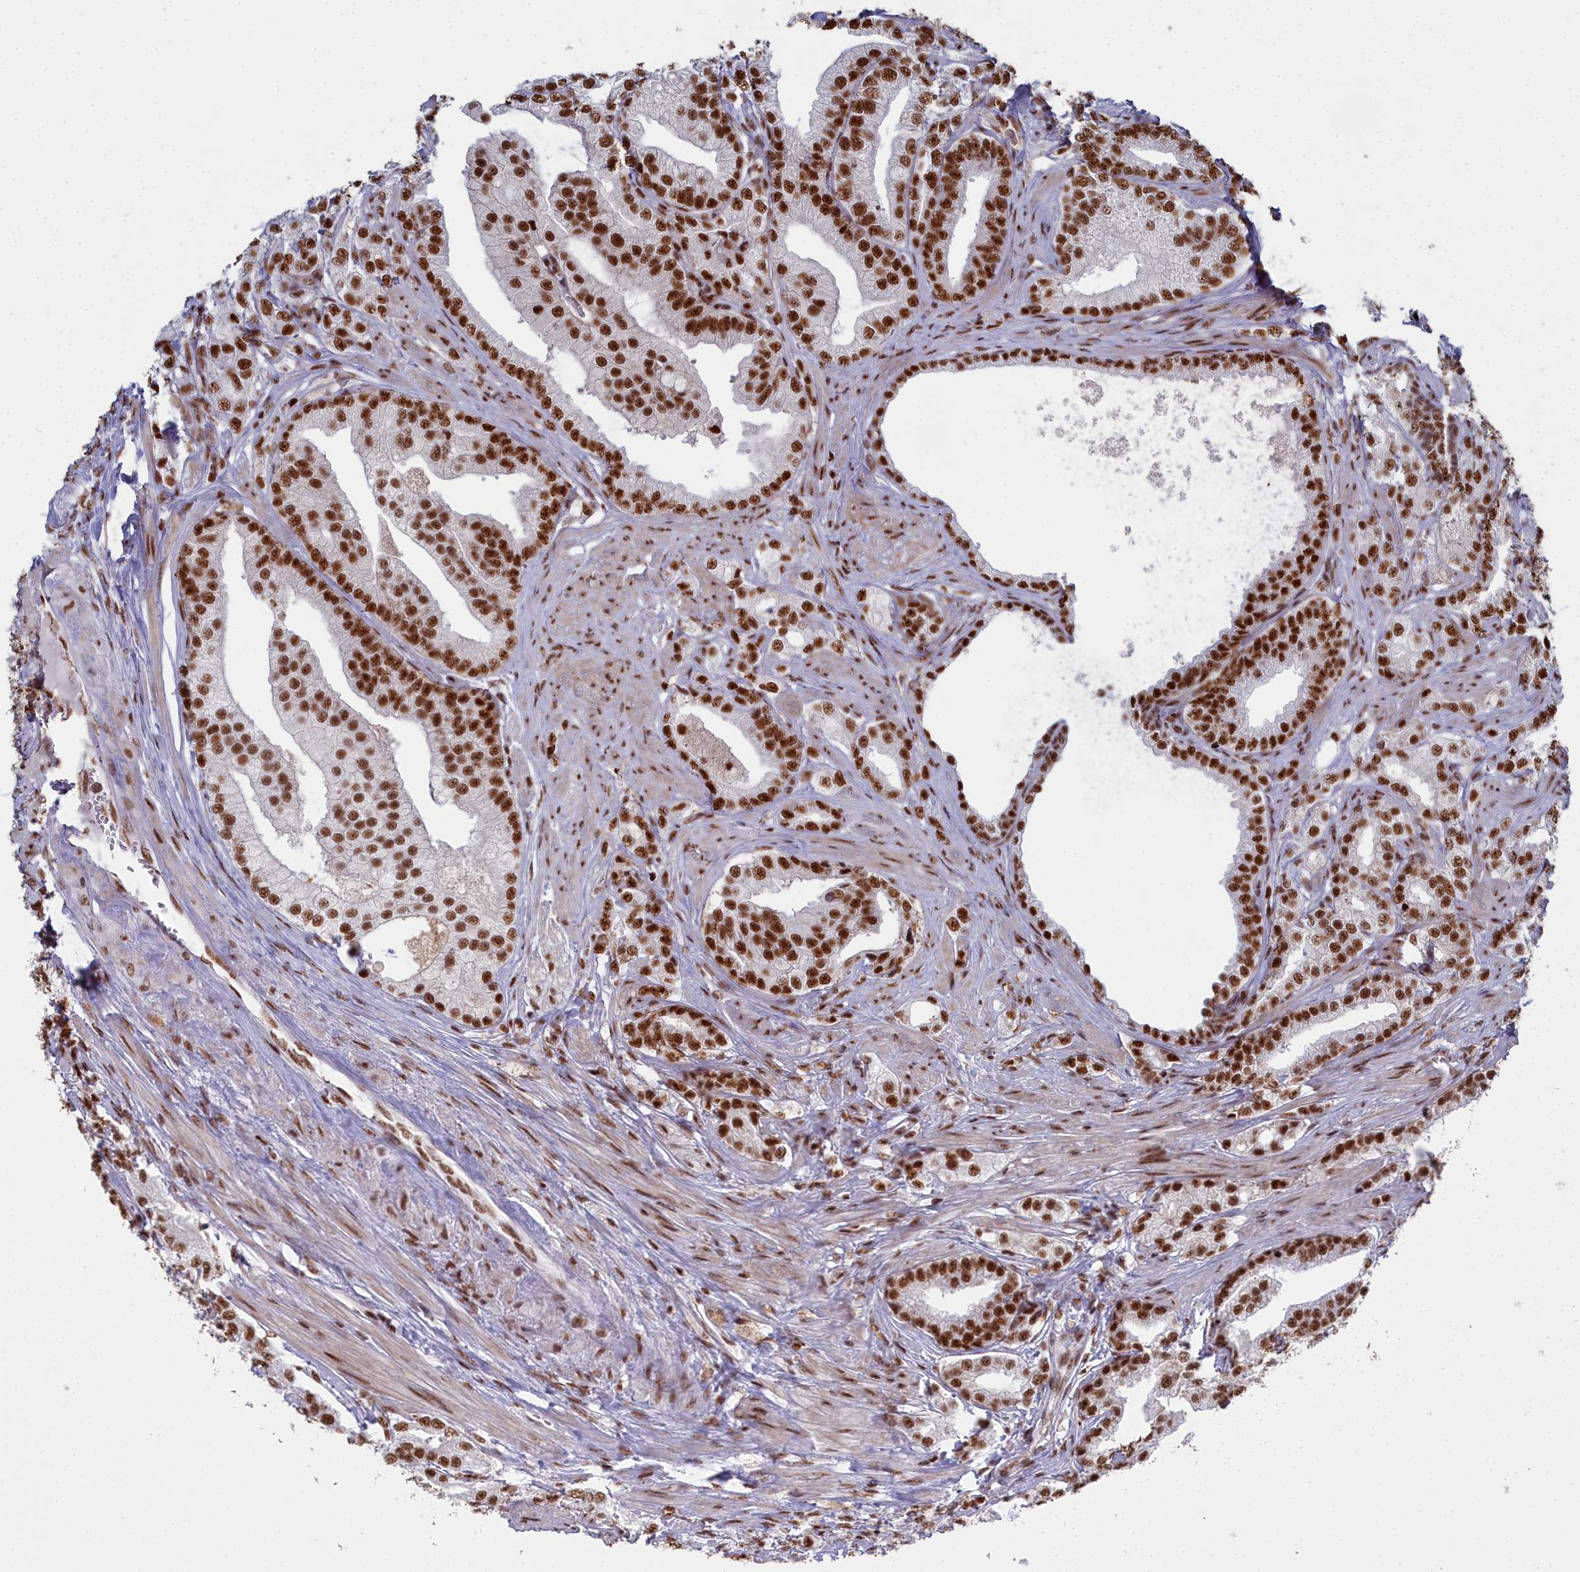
{"staining": {"intensity": "strong", "quantity": ">75%", "location": "nuclear"}, "tissue": "prostate cancer", "cell_type": "Tumor cells", "image_type": "cancer", "snomed": [{"axis": "morphology", "description": "Adenocarcinoma, High grade"}, {"axis": "topography", "description": "Prostate"}], "caption": "Strong nuclear protein positivity is present in approximately >75% of tumor cells in prostate cancer (high-grade adenocarcinoma).", "gene": "SF3B3", "patient": {"sex": "male", "age": 50}}